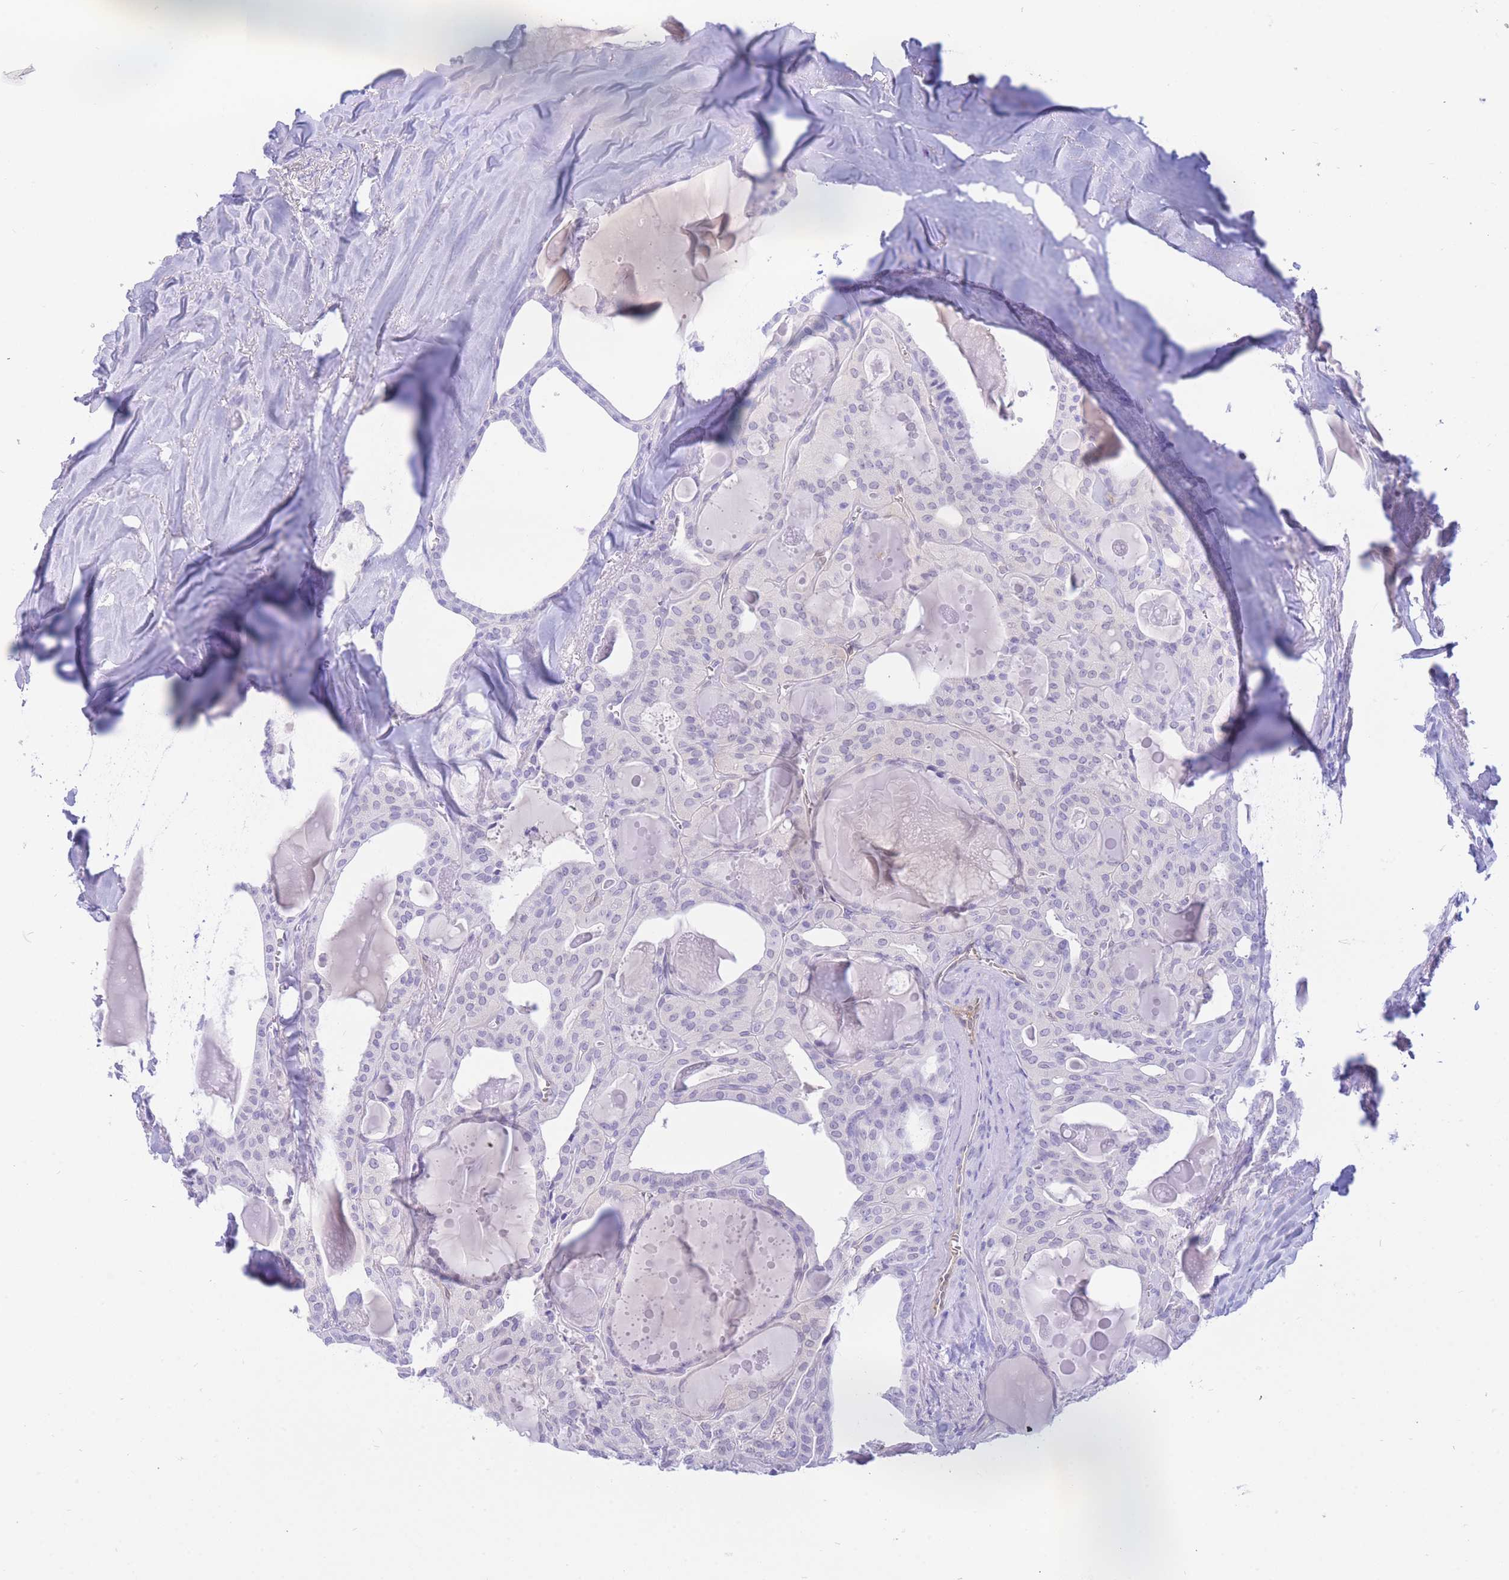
{"staining": {"intensity": "negative", "quantity": "none", "location": "none"}, "tissue": "thyroid cancer", "cell_type": "Tumor cells", "image_type": "cancer", "snomed": [{"axis": "morphology", "description": "Papillary adenocarcinoma, NOS"}, {"axis": "topography", "description": "Thyroid gland"}], "caption": "Image shows no significant protein staining in tumor cells of papillary adenocarcinoma (thyroid). (Stains: DAB immunohistochemistry (IHC) with hematoxylin counter stain, Microscopy: brightfield microscopy at high magnification).", "gene": "SULT1A1", "patient": {"sex": "male", "age": 52}}